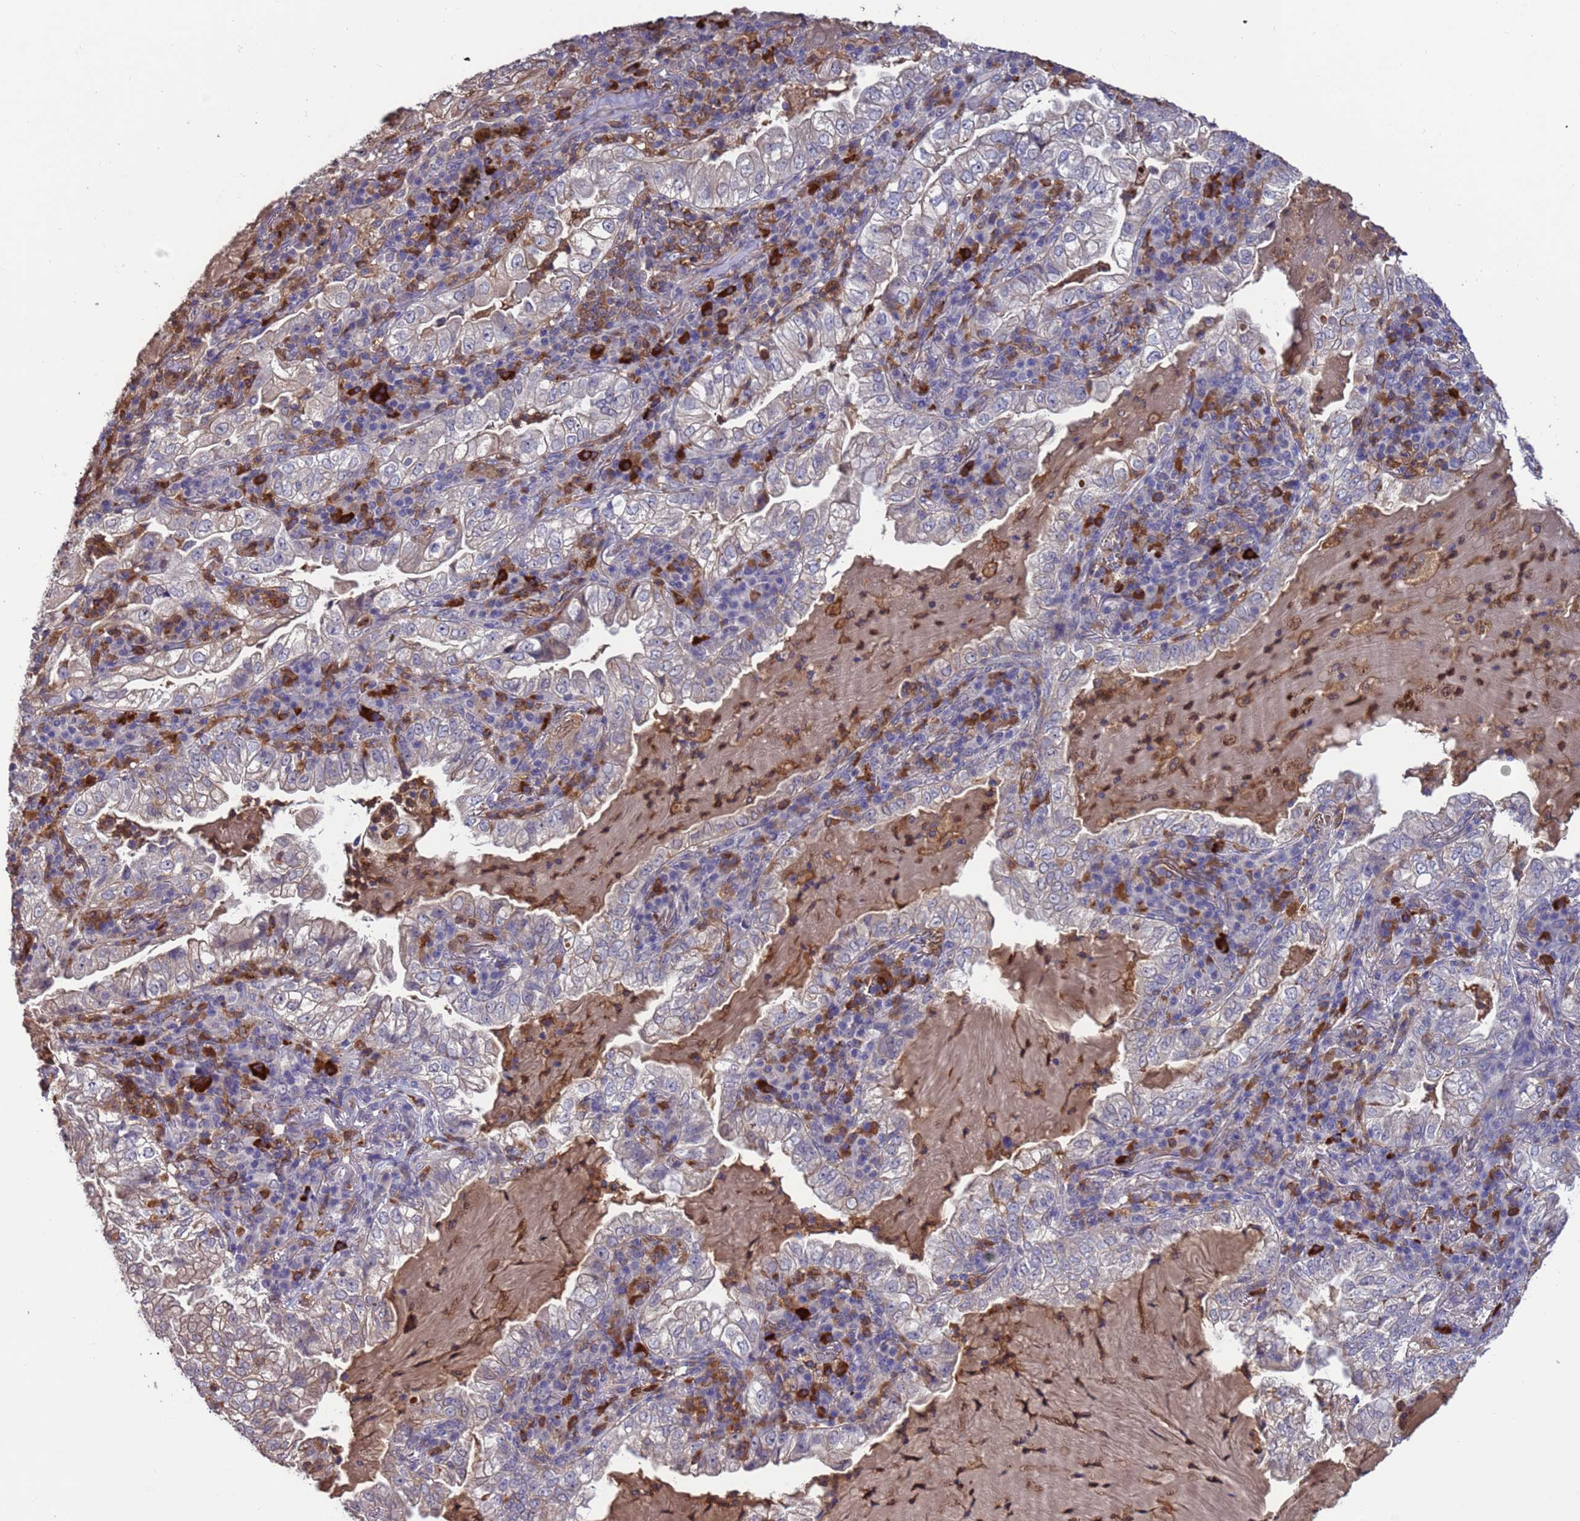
{"staining": {"intensity": "weak", "quantity": "<25%", "location": "cytoplasmic/membranous"}, "tissue": "lung cancer", "cell_type": "Tumor cells", "image_type": "cancer", "snomed": [{"axis": "morphology", "description": "Adenocarcinoma, NOS"}, {"axis": "topography", "description": "Lung"}], "caption": "High power microscopy histopathology image of an immunohistochemistry (IHC) histopathology image of lung cancer, revealing no significant expression in tumor cells.", "gene": "AMPD3", "patient": {"sex": "female", "age": 73}}